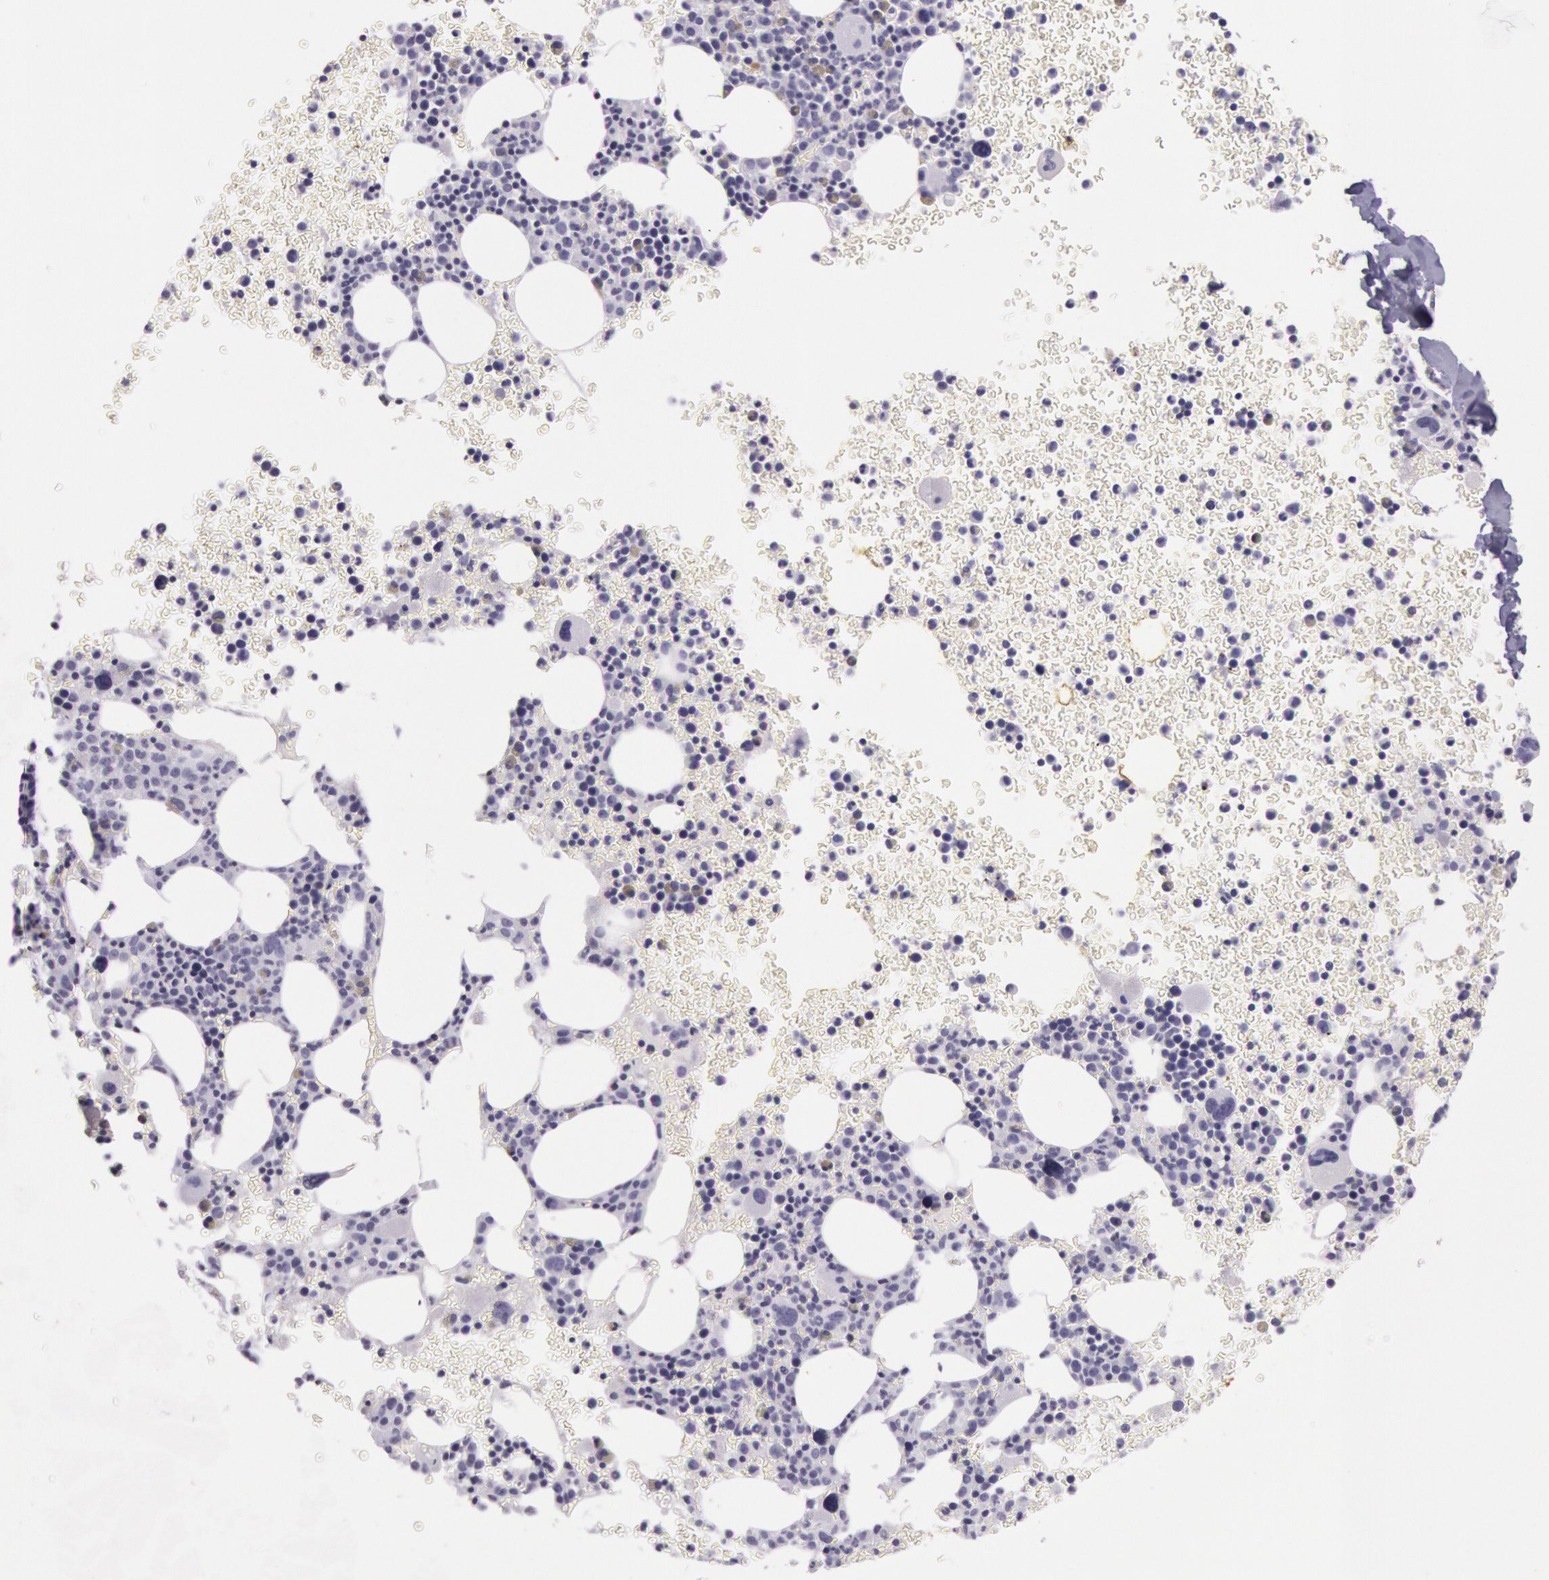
{"staining": {"intensity": "weak", "quantity": "<25%", "location": "cytoplasmic/membranous"}, "tissue": "bone marrow", "cell_type": "Hematopoietic cells", "image_type": "normal", "snomed": [{"axis": "morphology", "description": "Normal tissue, NOS"}, {"axis": "topography", "description": "Bone marrow"}], "caption": "IHC image of normal bone marrow: bone marrow stained with DAB (3,3'-diaminobenzidine) shows no significant protein expression in hematopoietic cells.", "gene": "CKB", "patient": {"sex": "male", "age": 69}}